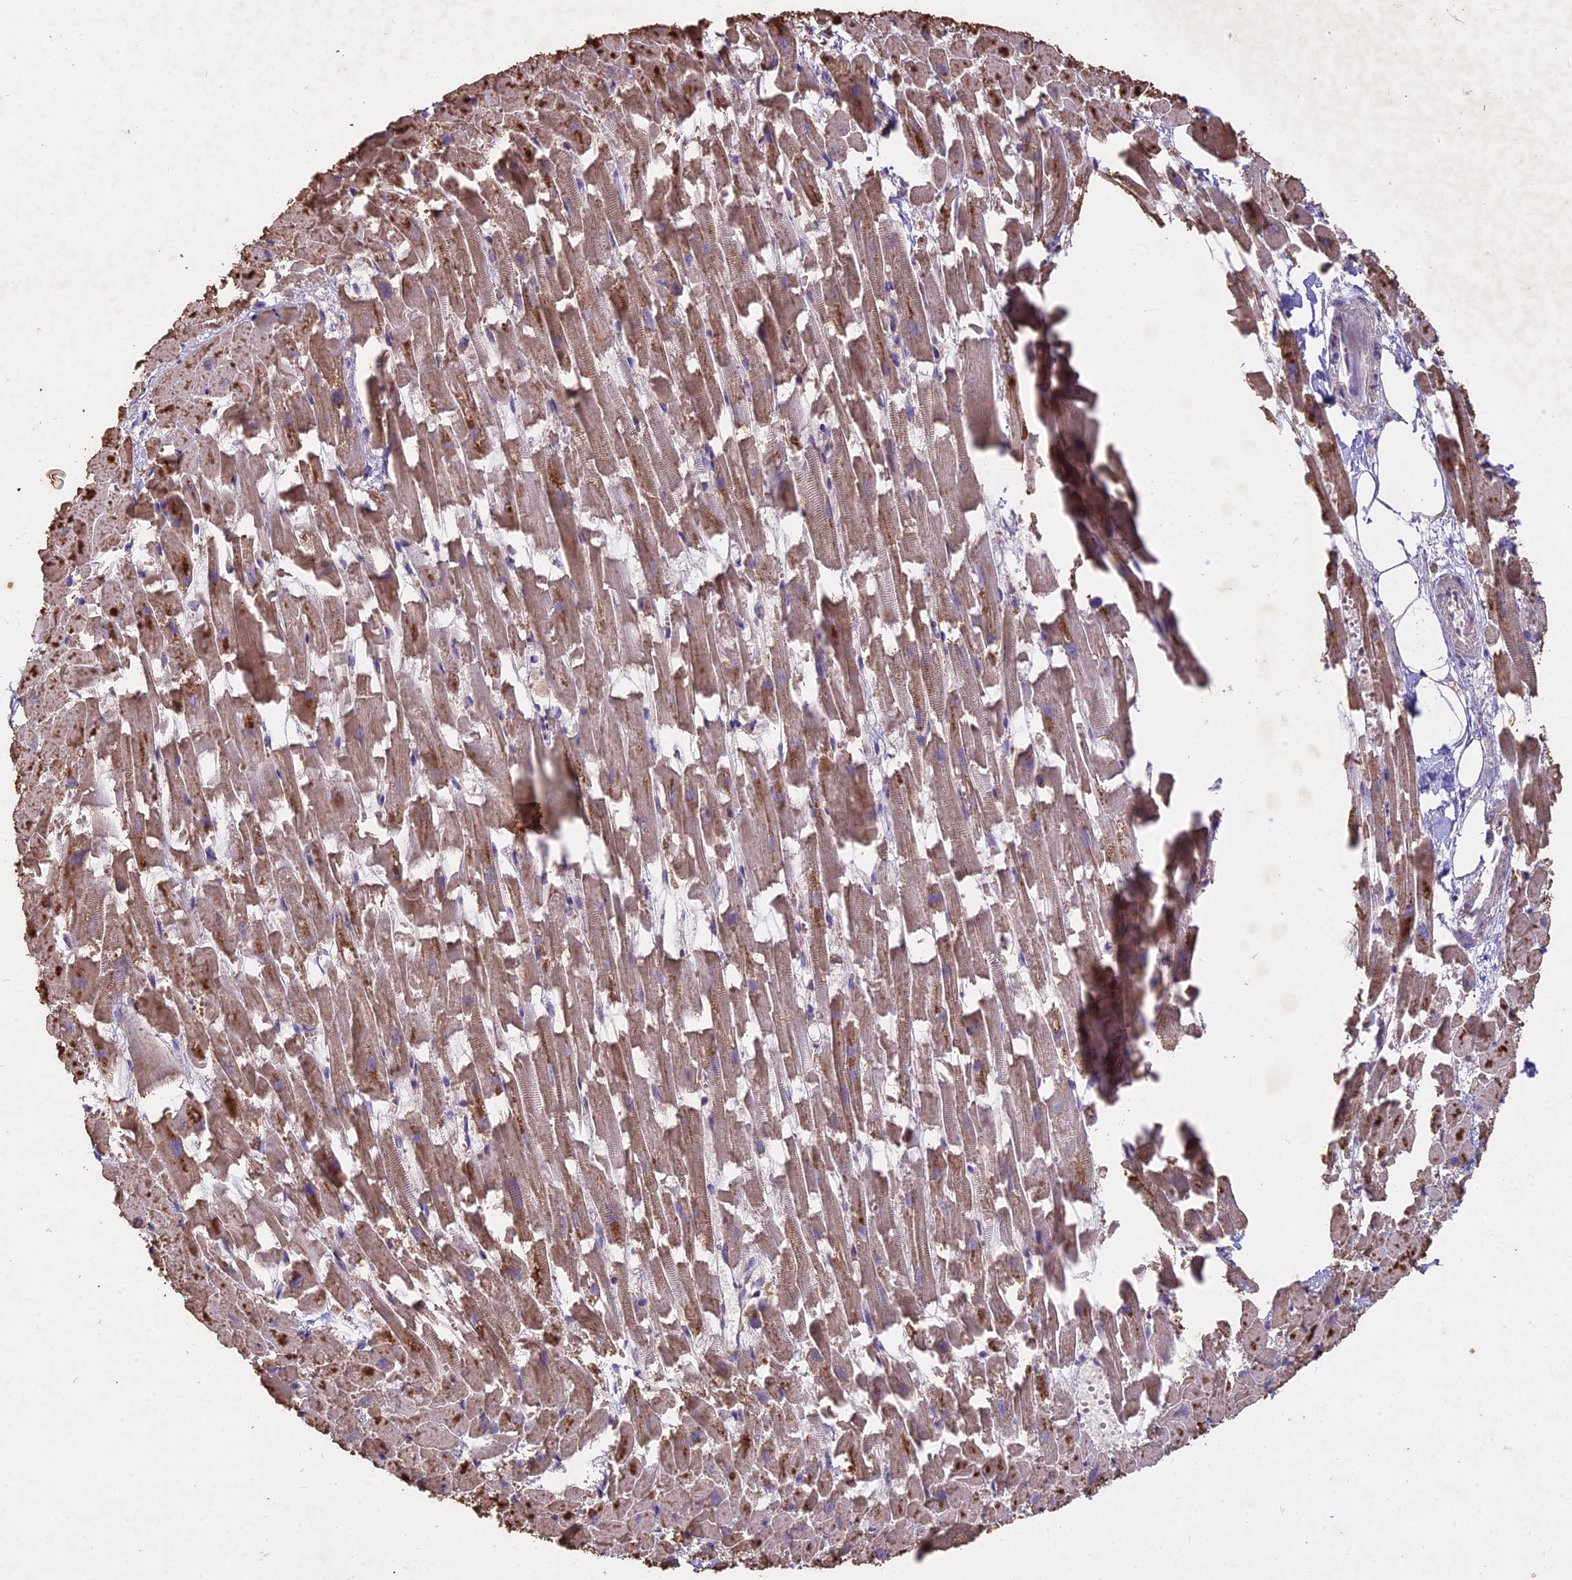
{"staining": {"intensity": "moderate", "quantity": ">75%", "location": "cytoplasmic/membranous"}, "tissue": "heart muscle", "cell_type": "Cardiomyocytes", "image_type": "normal", "snomed": [{"axis": "morphology", "description": "Normal tissue, NOS"}, {"axis": "topography", "description": "Heart"}], "caption": "Immunohistochemical staining of benign heart muscle demonstrates moderate cytoplasmic/membranous protein expression in about >75% of cardiomyocytes. Using DAB (3,3'-diaminobenzidine) (brown) and hematoxylin (blue) stains, captured at high magnification using brightfield microscopy.", "gene": "CEMIP2", "patient": {"sex": "female", "age": 64}}